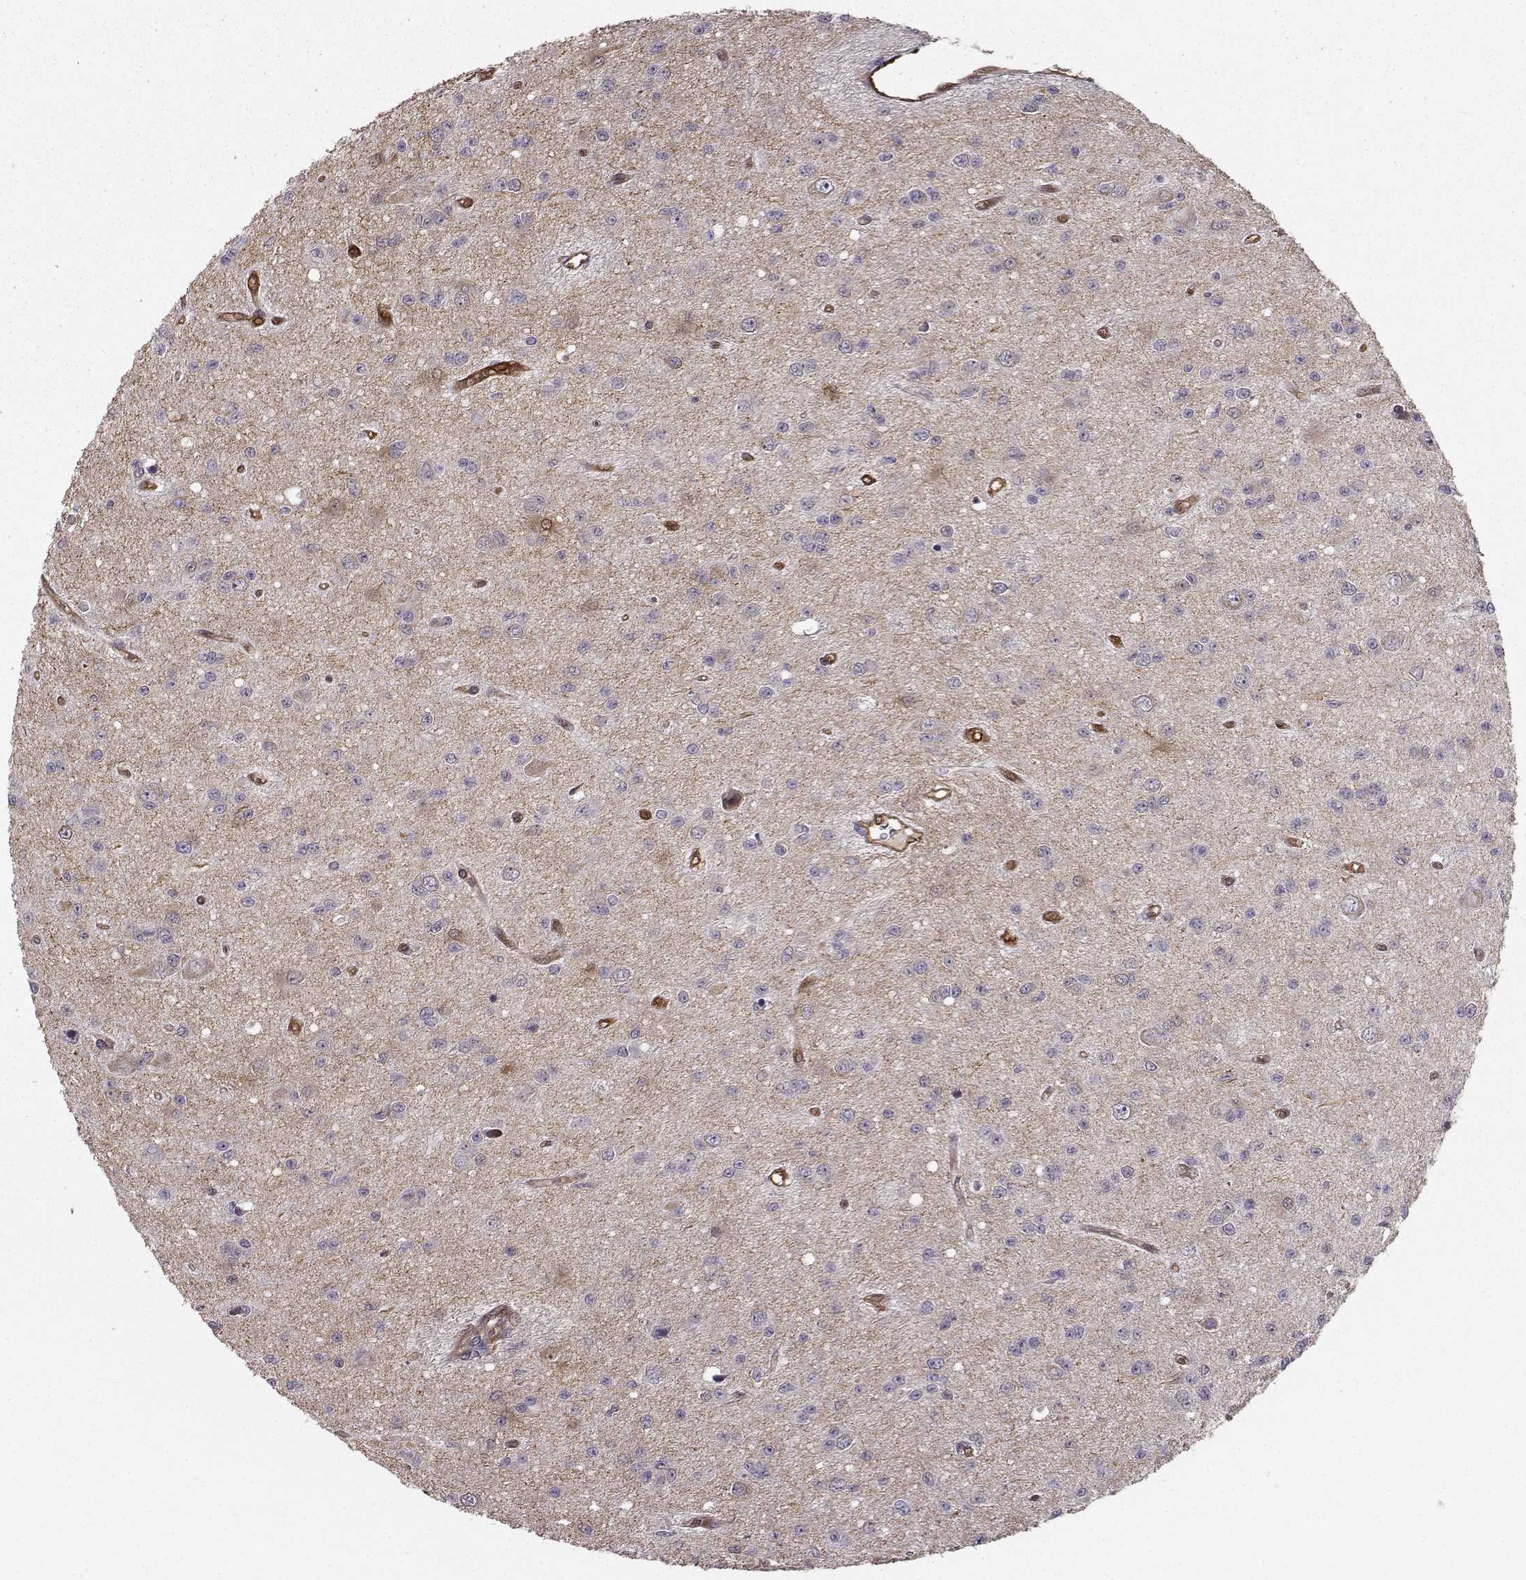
{"staining": {"intensity": "negative", "quantity": "none", "location": "none"}, "tissue": "glioma", "cell_type": "Tumor cells", "image_type": "cancer", "snomed": [{"axis": "morphology", "description": "Glioma, malignant, Low grade"}, {"axis": "topography", "description": "Brain"}], "caption": "The immunohistochemistry (IHC) micrograph has no significant positivity in tumor cells of glioma tissue.", "gene": "NQO1", "patient": {"sex": "female", "age": 45}}